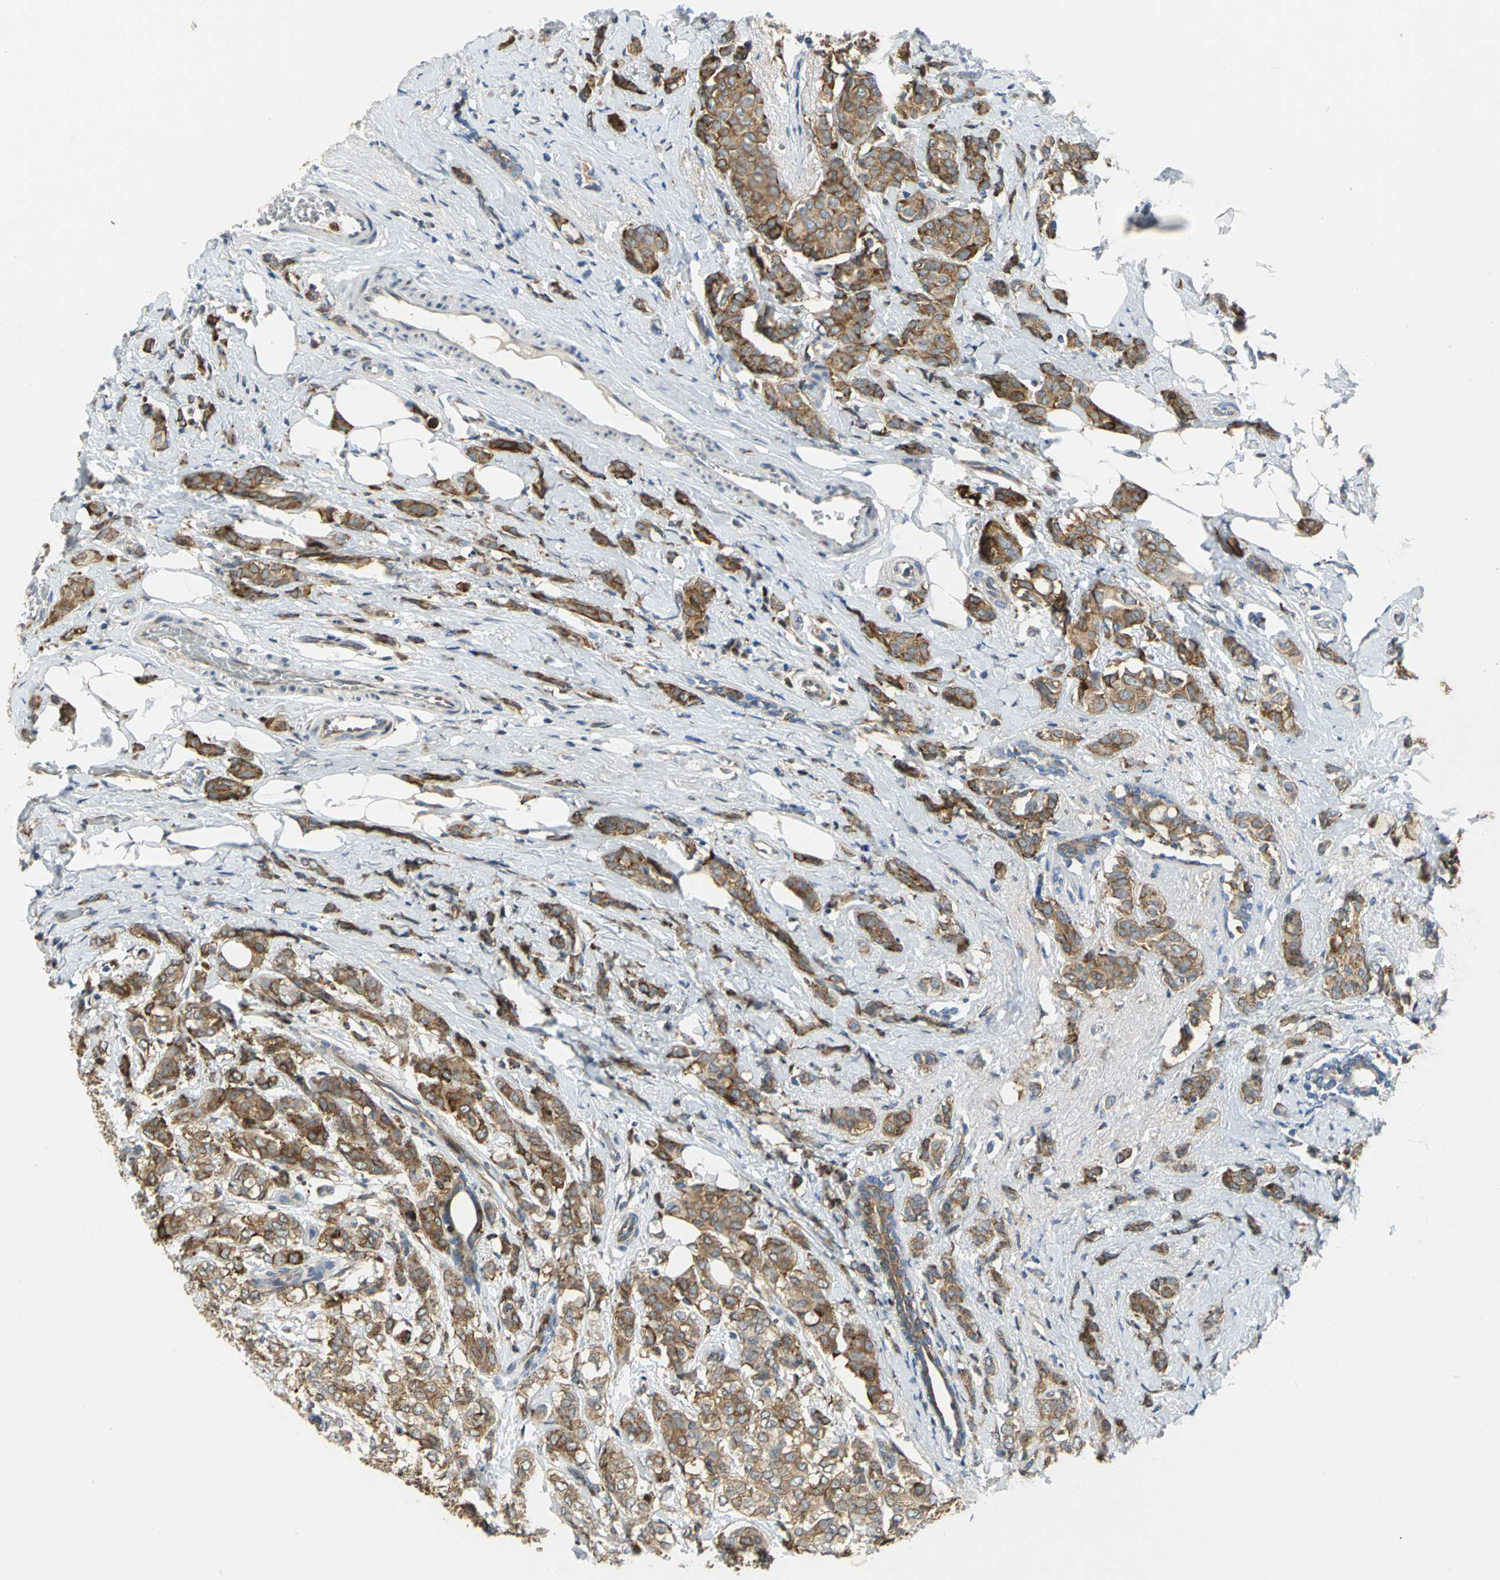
{"staining": {"intensity": "moderate", "quantity": ">75%", "location": "cytoplasmic/membranous"}, "tissue": "breast cancer", "cell_type": "Tumor cells", "image_type": "cancer", "snomed": [{"axis": "morphology", "description": "Lobular carcinoma"}, {"axis": "topography", "description": "Breast"}], "caption": "About >75% of tumor cells in lobular carcinoma (breast) show moderate cytoplasmic/membranous protein staining as visualized by brown immunohistochemical staining.", "gene": "YBX1", "patient": {"sex": "female", "age": 60}}